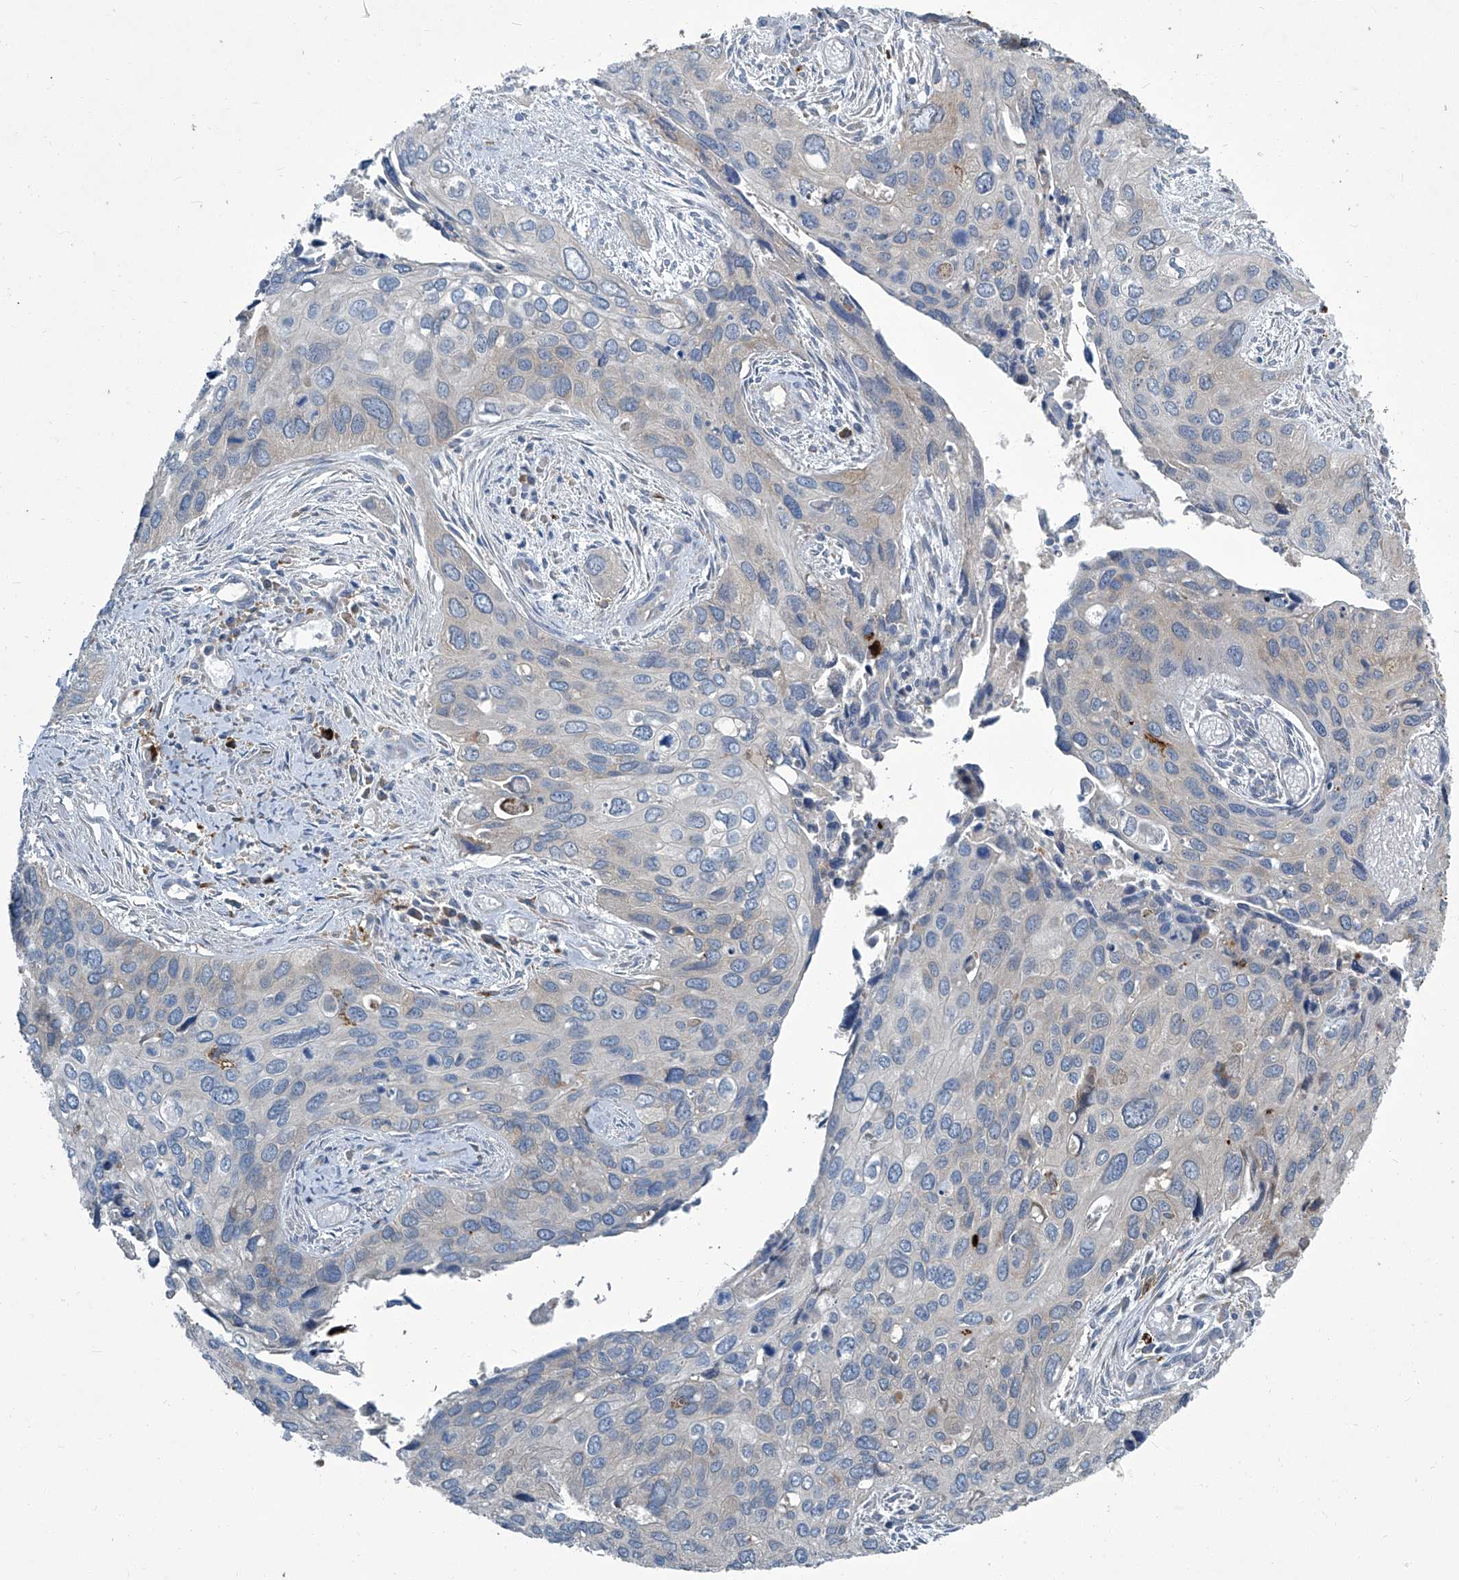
{"staining": {"intensity": "negative", "quantity": "none", "location": "none"}, "tissue": "cervical cancer", "cell_type": "Tumor cells", "image_type": "cancer", "snomed": [{"axis": "morphology", "description": "Squamous cell carcinoma, NOS"}, {"axis": "topography", "description": "Cervix"}], "caption": "Immunohistochemistry (IHC) micrograph of cervical cancer stained for a protein (brown), which demonstrates no positivity in tumor cells.", "gene": "FAM167A", "patient": {"sex": "female", "age": 55}}